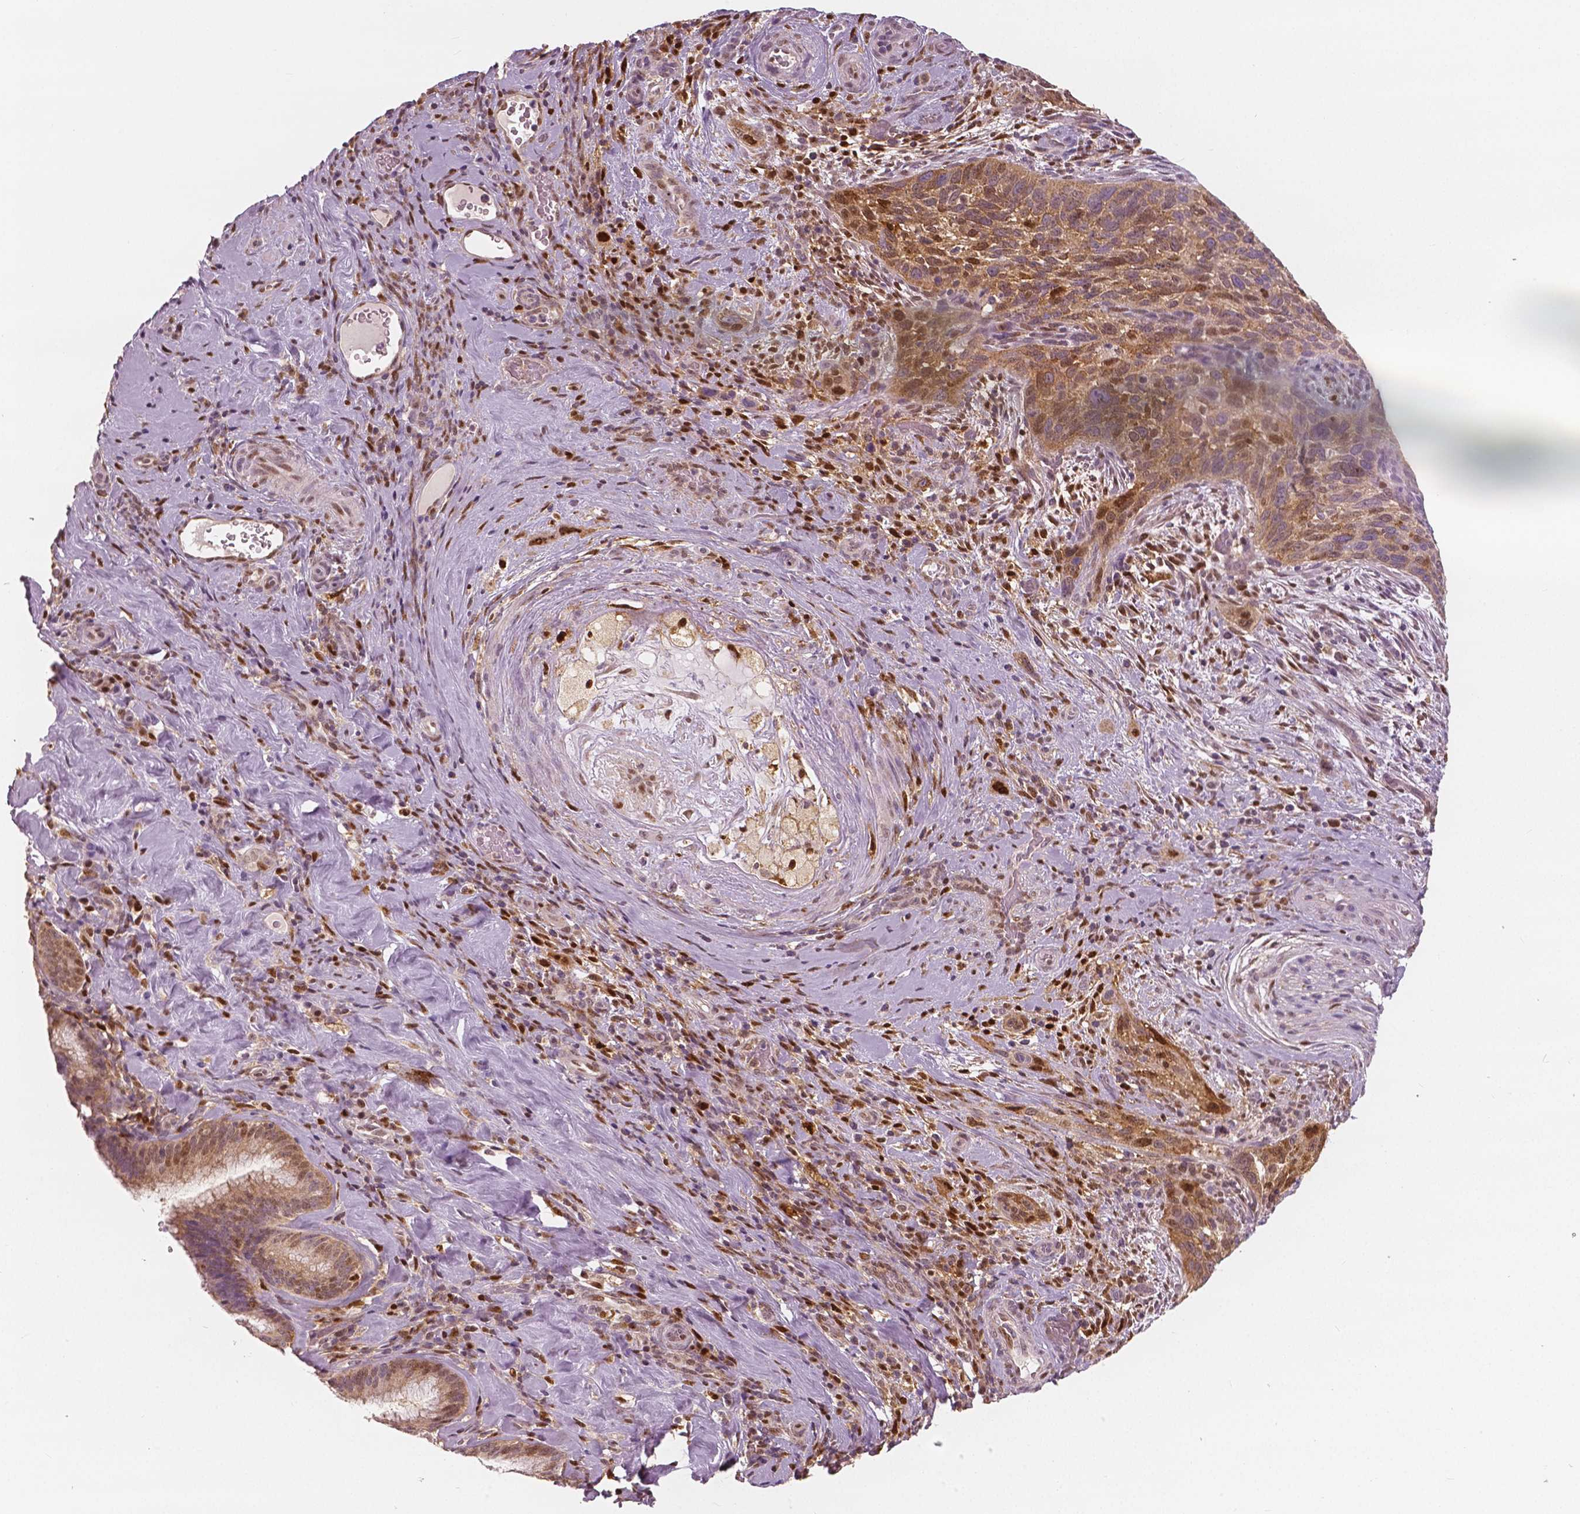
{"staining": {"intensity": "moderate", "quantity": ">75%", "location": "cytoplasmic/membranous,nuclear"}, "tissue": "cervical cancer", "cell_type": "Tumor cells", "image_type": "cancer", "snomed": [{"axis": "morphology", "description": "Squamous cell carcinoma, NOS"}, {"axis": "topography", "description": "Cervix"}], "caption": "Immunohistochemical staining of cervical squamous cell carcinoma exhibits moderate cytoplasmic/membranous and nuclear protein staining in approximately >75% of tumor cells.", "gene": "SQSTM1", "patient": {"sex": "female", "age": 51}}